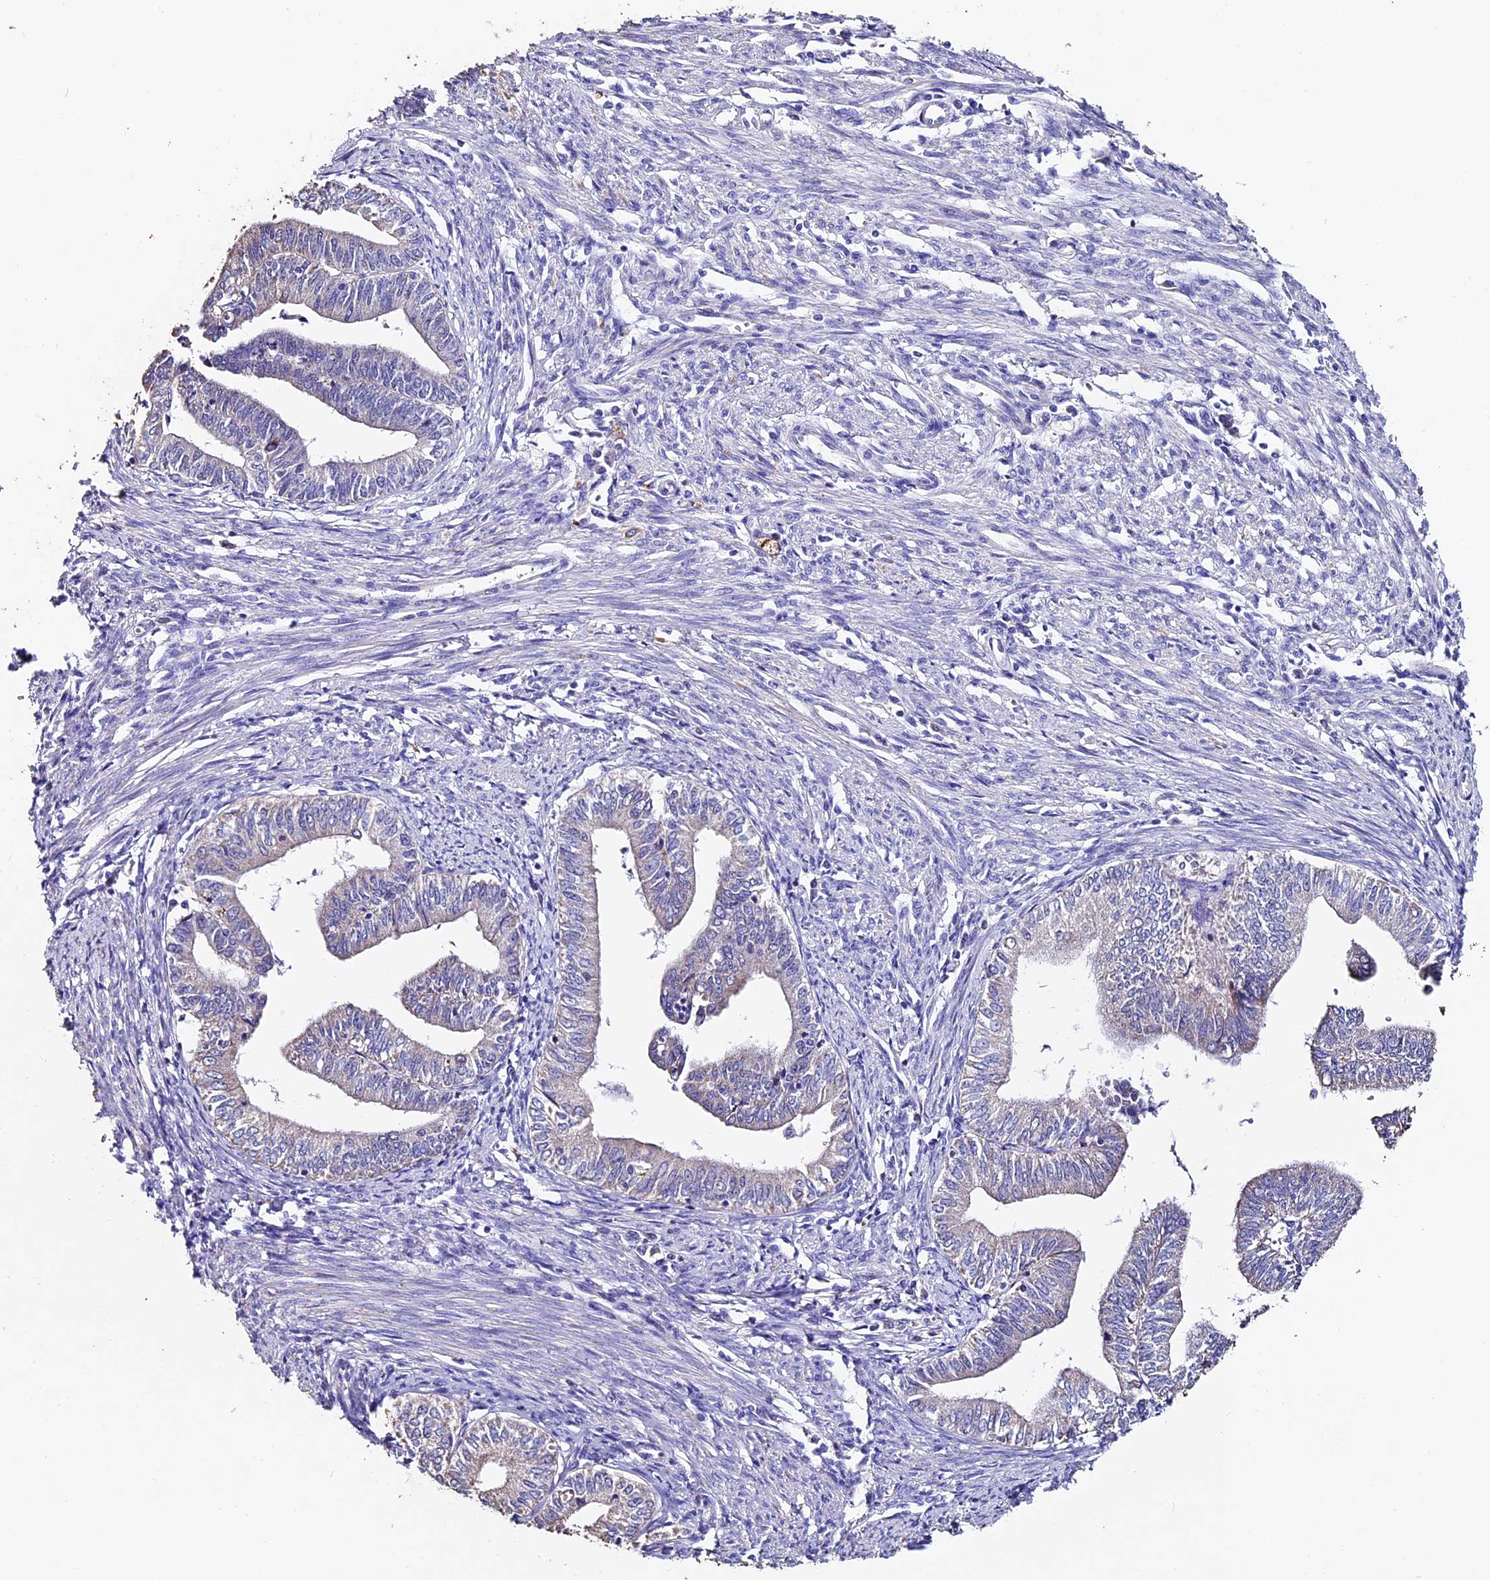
{"staining": {"intensity": "weak", "quantity": "<25%", "location": "cytoplasmic/membranous"}, "tissue": "endometrial cancer", "cell_type": "Tumor cells", "image_type": "cancer", "snomed": [{"axis": "morphology", "description": "Adenocarcinoma, NOS"}, {"axis": "topography", "description": "Endometrium"}], "caption": "Tumor cells show no significant positivity in endometrial cancer.", "gene": "FBXW9", "patient": {"sex": "female", "age": 66}}